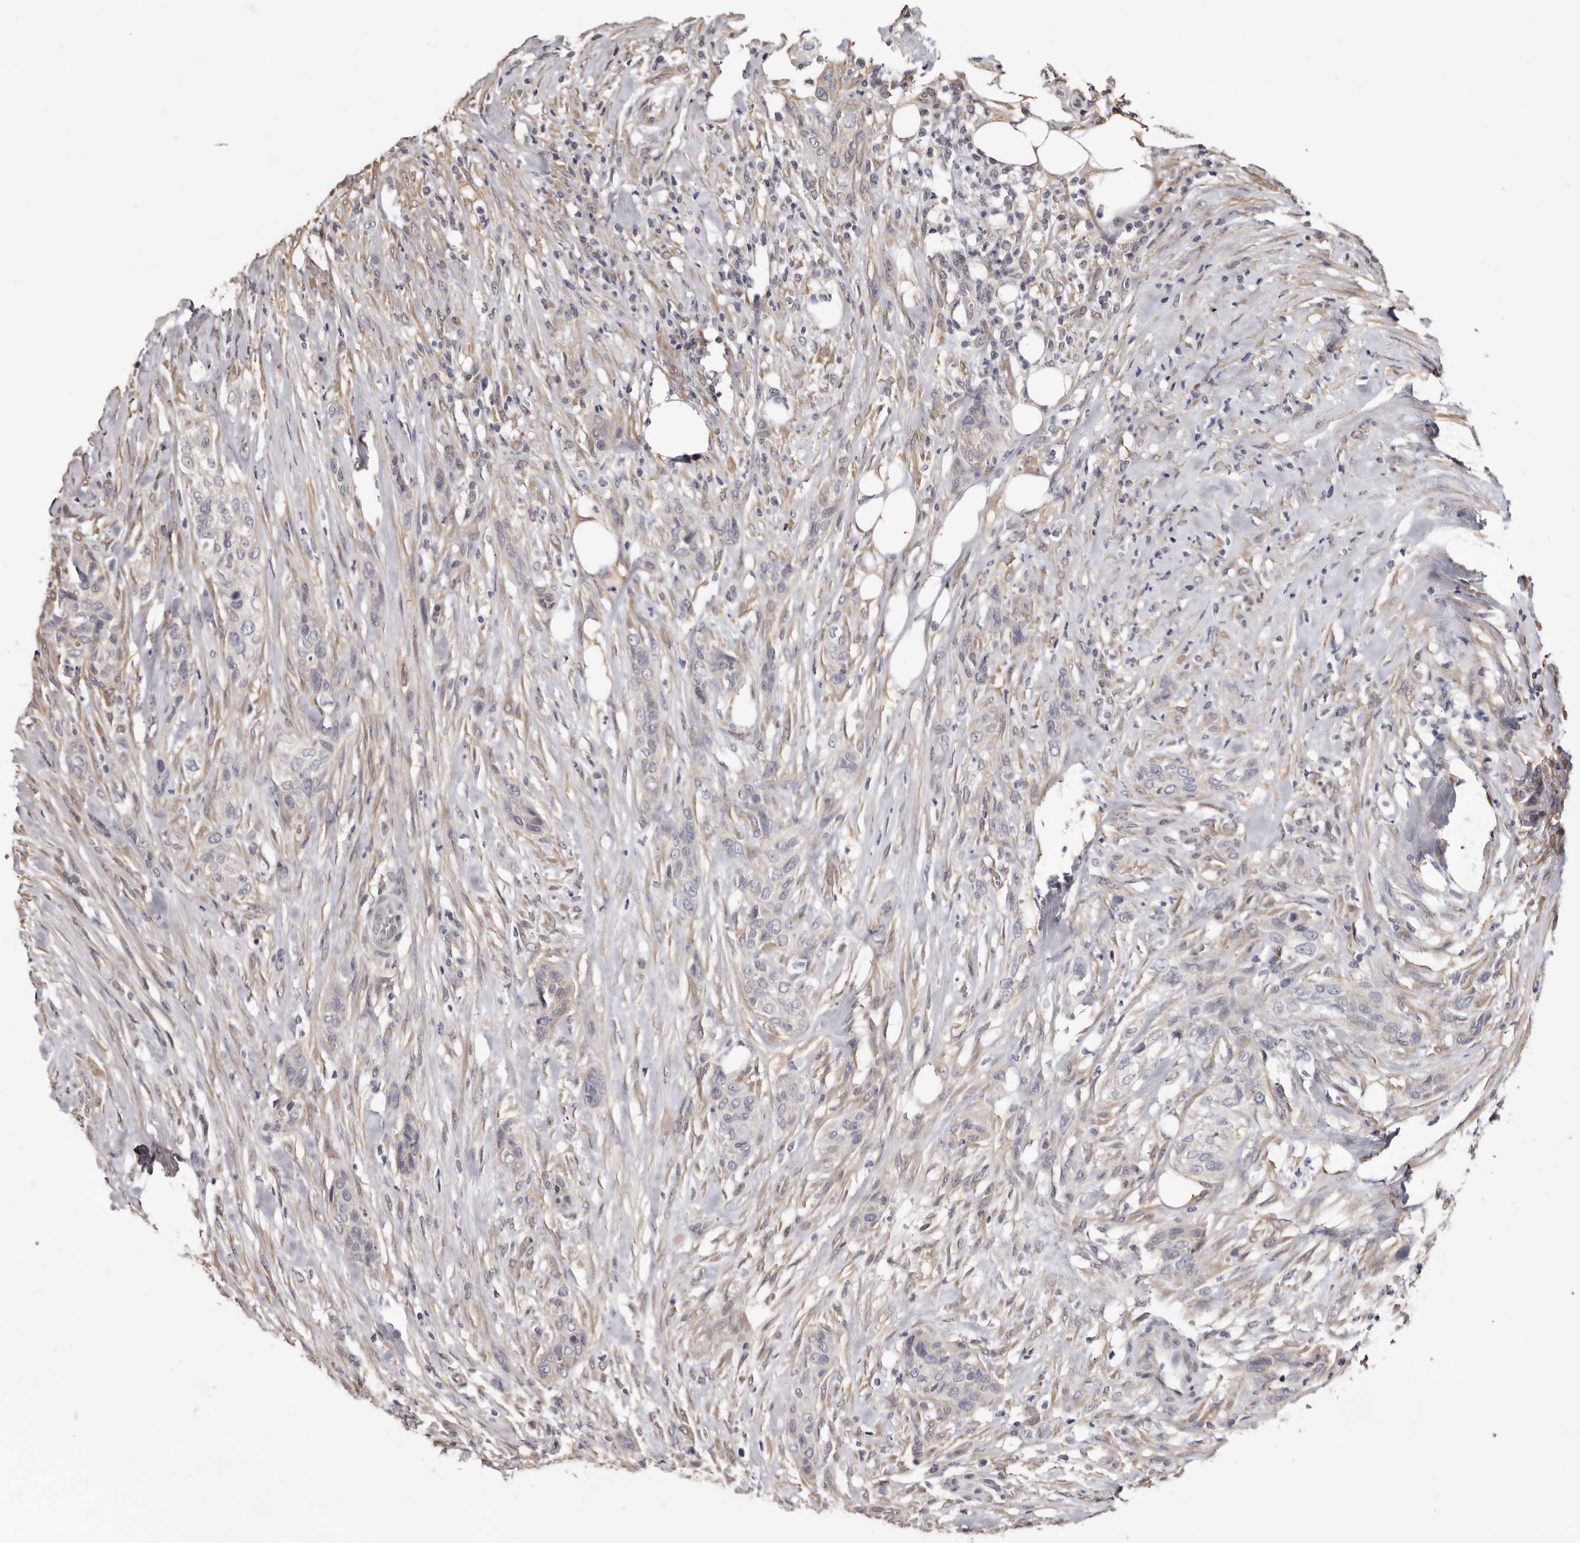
{"staining": {"intensity": "negative", "quantity": "none", "location": "none"}, "tissue": "urothelial cancer", "cell_type": "Tumor cells", "image_type": "cancer", "snomed": [{"axis": "morphology", "description": "Urothelial carcinoma, High grade"}, {"axis": "topography", "description": "Urinary bladder"}], "caption": "This is a image of immunohistochemistry (IHC) staining of high-grade urothelial carcinoma, which shows no expression in tumor cells.", "gene": "KHDRBS2", "patient": {"sex": "male", "age": 35}}